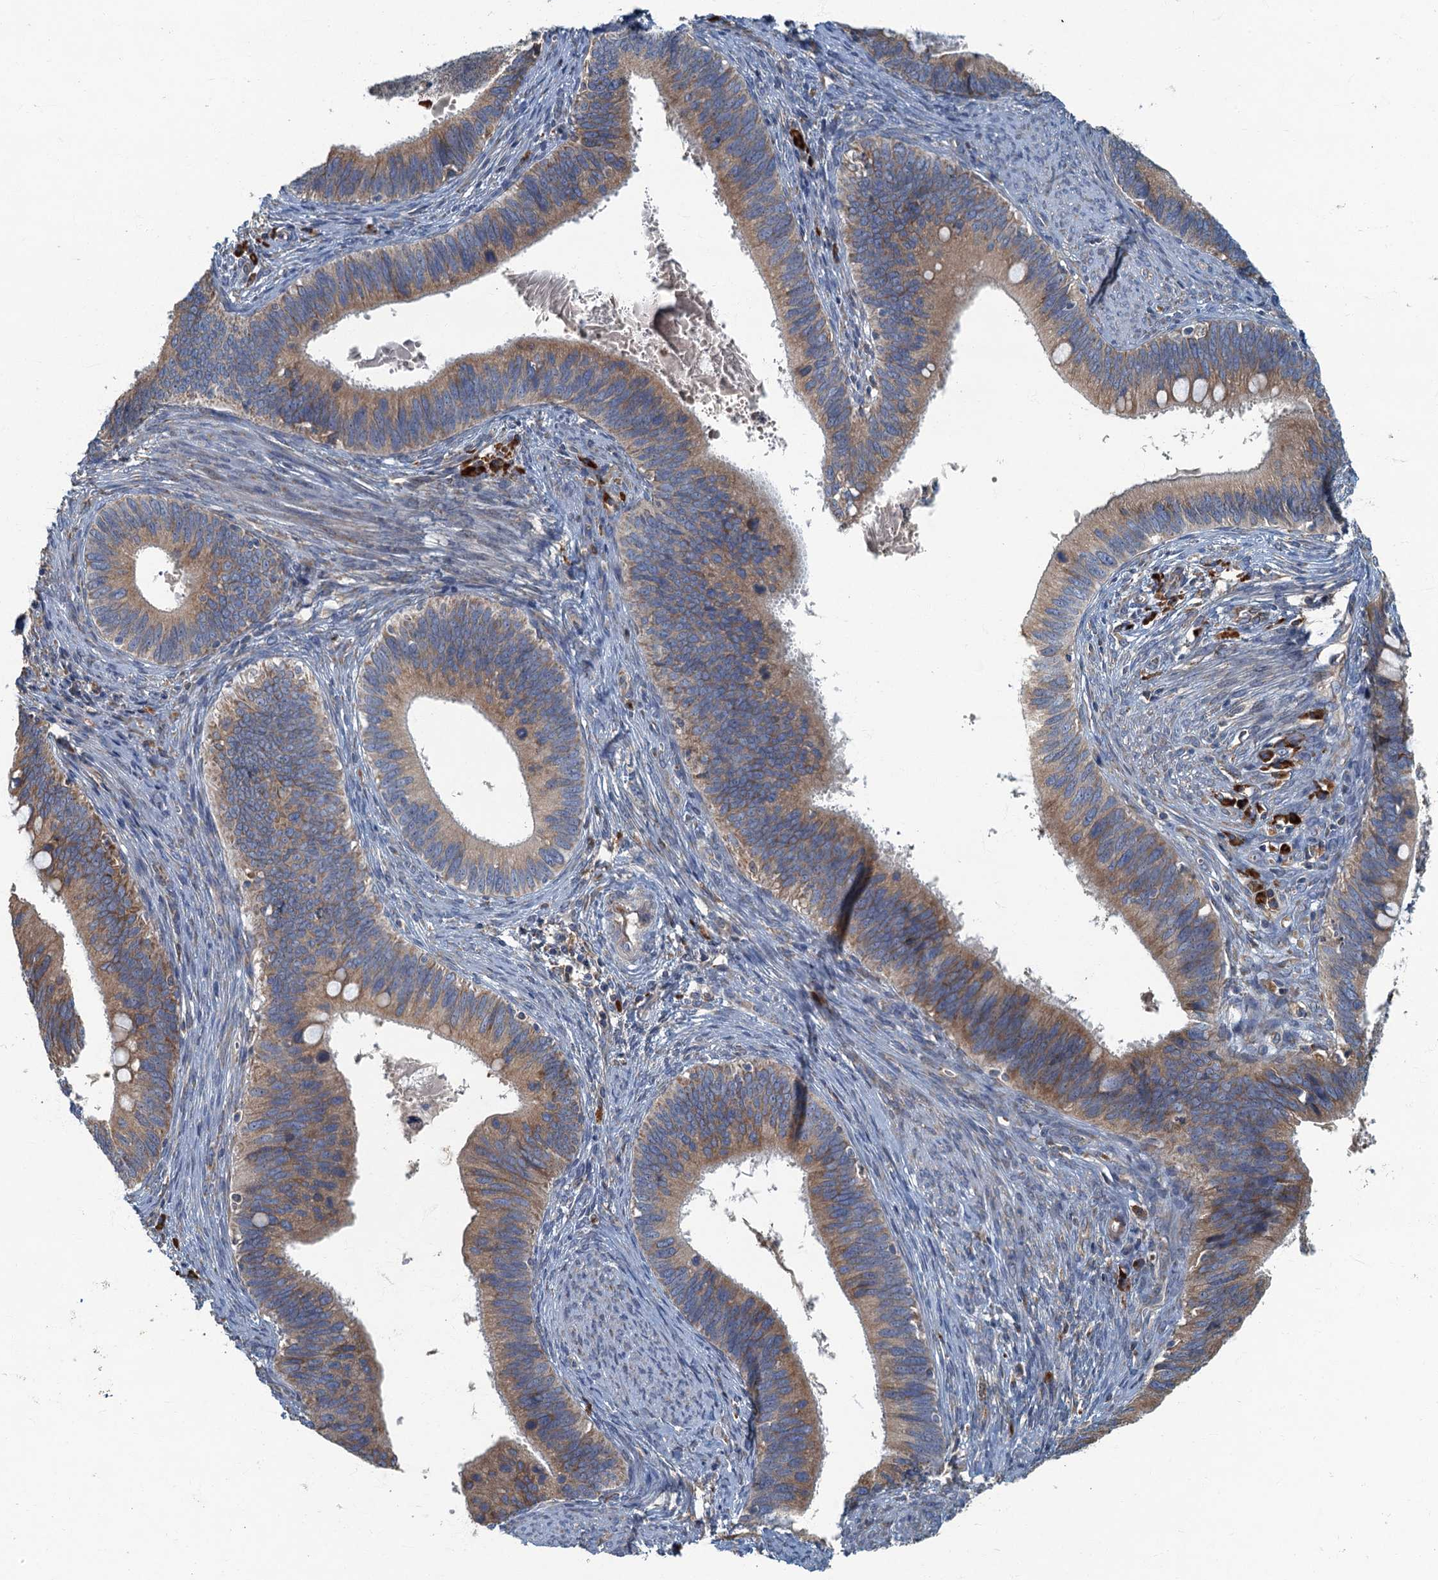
{"staining": {"intensity": "moderate", "quantity": ">75%", "location": "cytoplasmic/membranous"}, "tissue": "cervical cancer", "cell_type": "Tumor cells", "image_type": "cancer", "snomed": [{"axis": "morphology", "description": "Adenocarcinoma, NOS"}, {"axis": "topography", "description": "Cervix"}], "caption": "Protein staining by IHC displays moderate cytoplasmic/membranous expression in about >75% of tumor cells in cervical adenocarcinoma.", "gene": "SPDYC", "patient": {"sex": "female", "age": 42}}